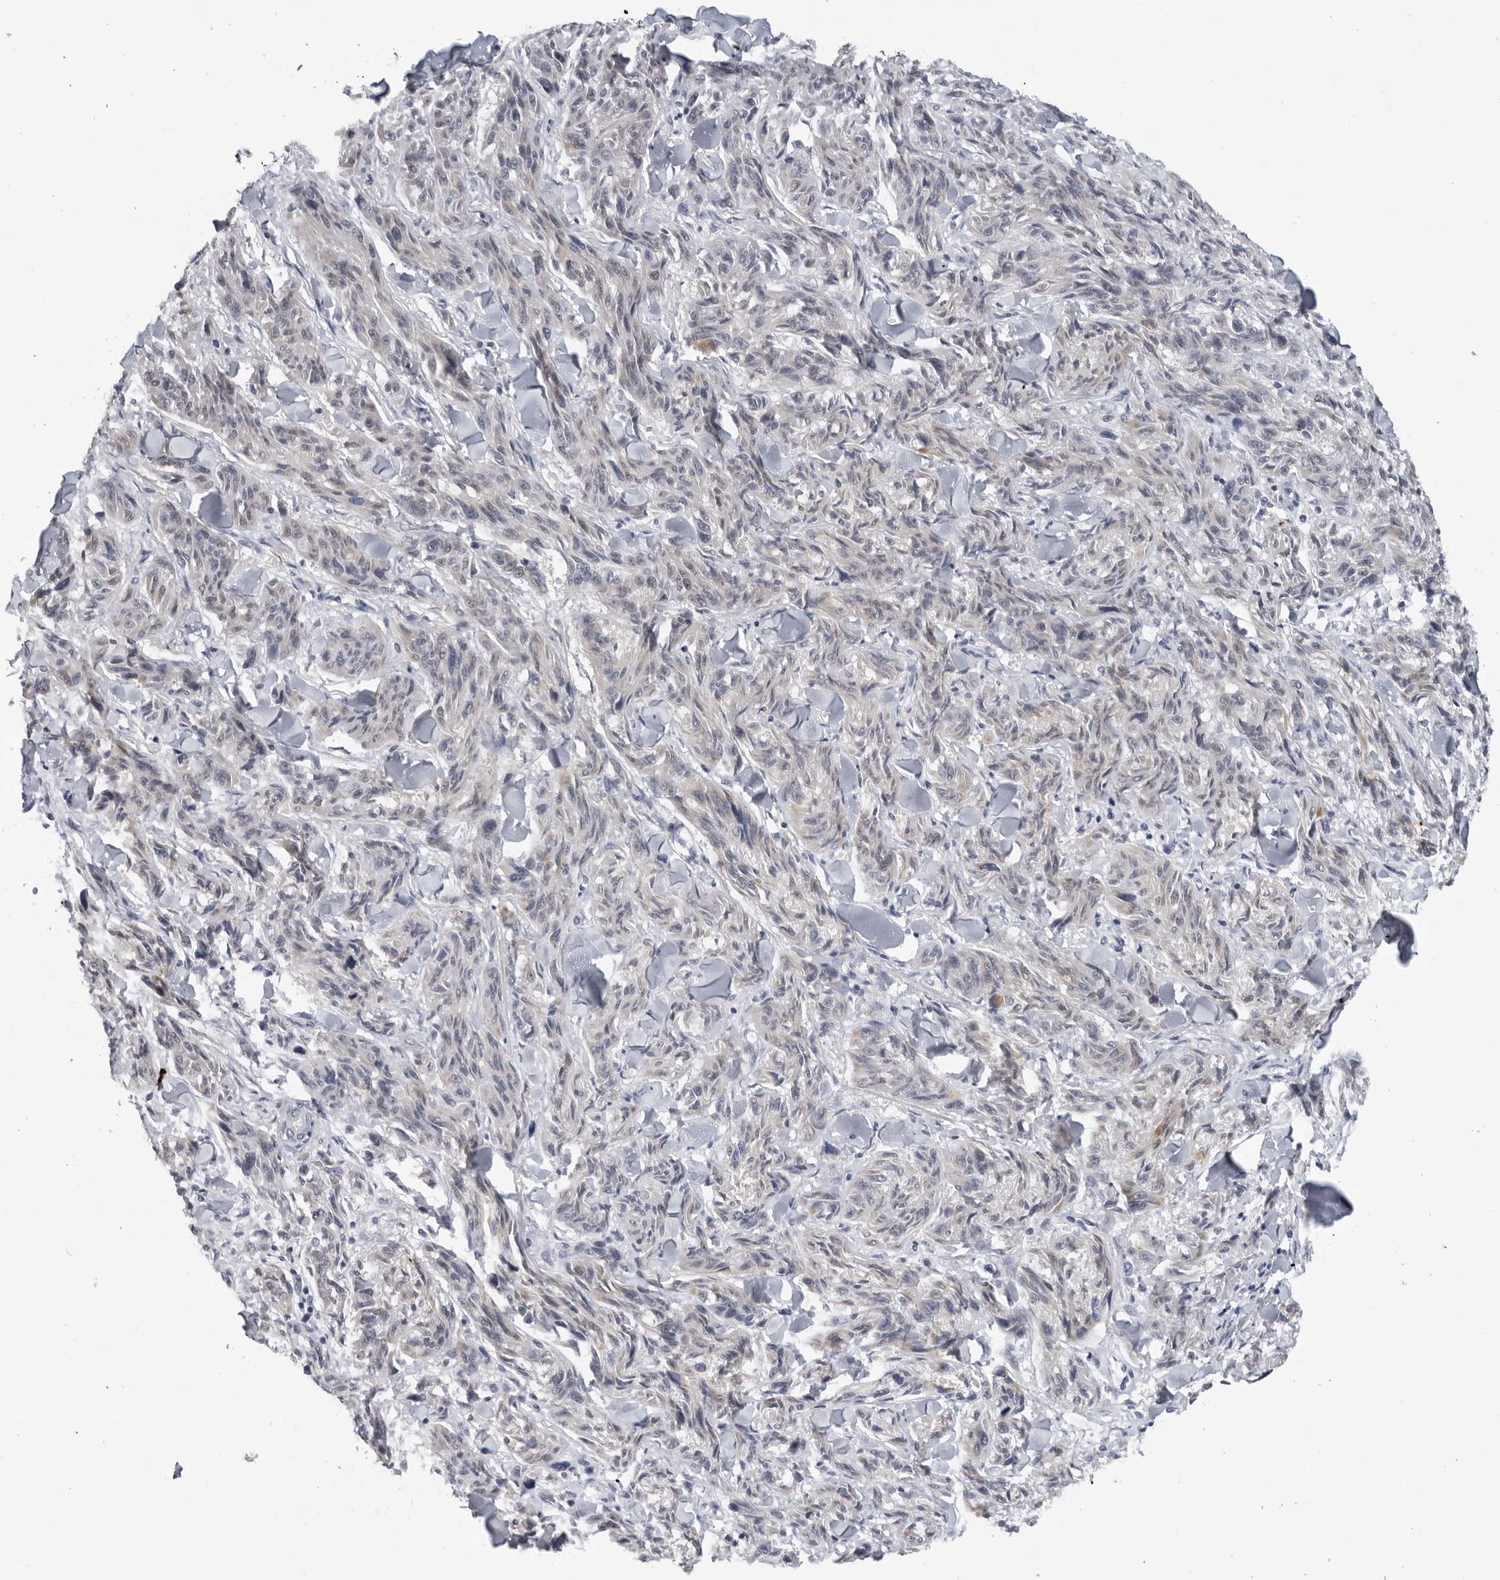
{"staining": {"intensity": "negative", "quantity": "none", "location": "none"}, "tissue": "melanoma", "cell_type": "Tumor cells", "image_type": "cancer", "snomed": [{"axis": "morphology", "description": "Malignant melanoma, NOS"}, {"axis": "topography", "description": "Skin"}], "caption": "This is an IHC histopathology image of melanoma. There is no expression in tumor cells.", "gene": "ZNF502", "patient": {"sex": "male", "age": 53}}